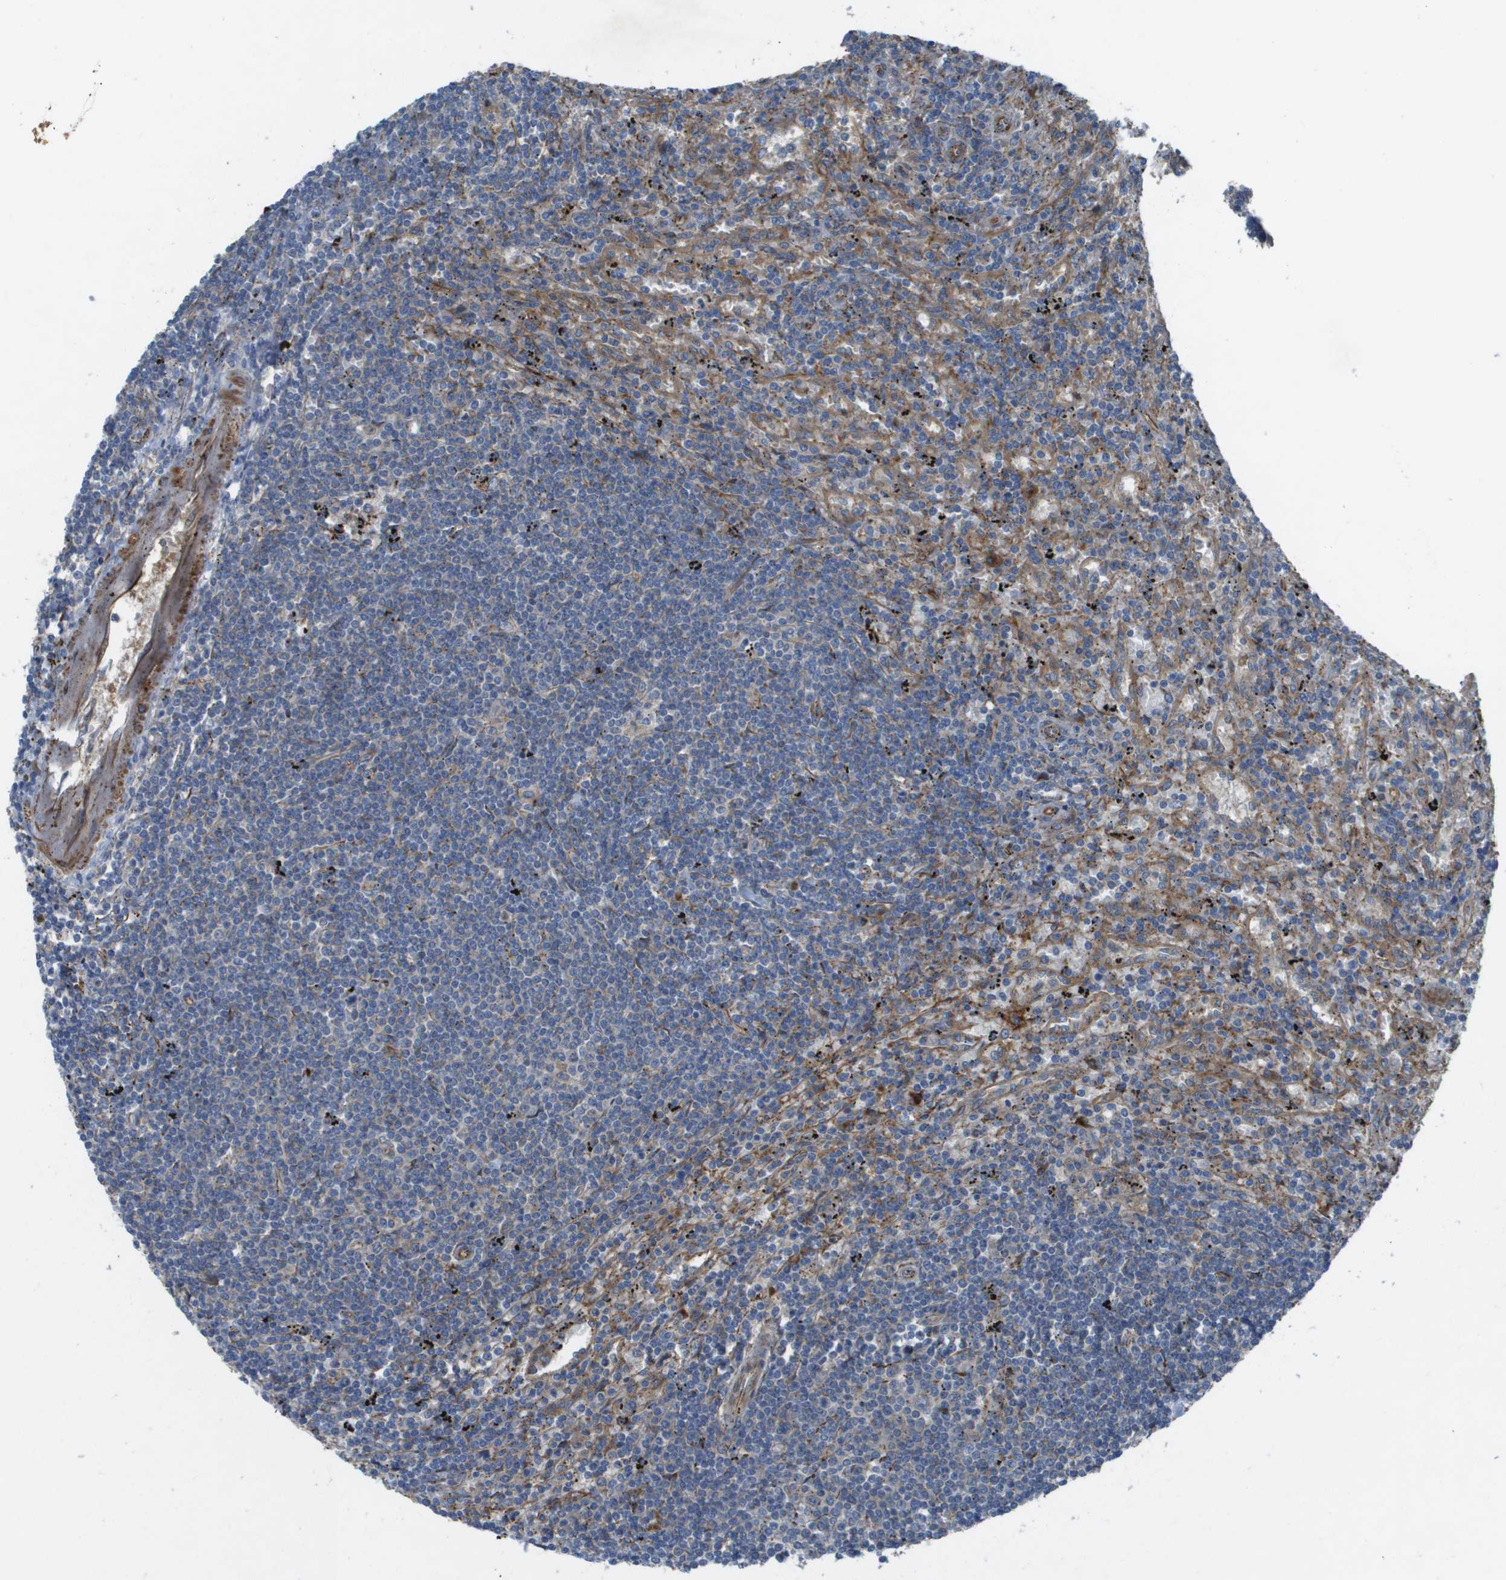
{"staining": {"intensity": "weak", "quantity": "<25%", "location": "cytoplasmic/membranous"}, "tissue": "lymphoma", "cell_type": "Tumor cells", "image_type": "cancer", "snomed": [{"axis": "morphology", "description": "Malignant lymphoma, non-Hodgkin's type, Low grade"}, {"axis": "topography", "description": "Spleen"}], "caption": "Tumor cells show no significant protein staining in lymphoma.", "gene": "SLC6A9", "patient": {"sex": "male", "age": 76}}